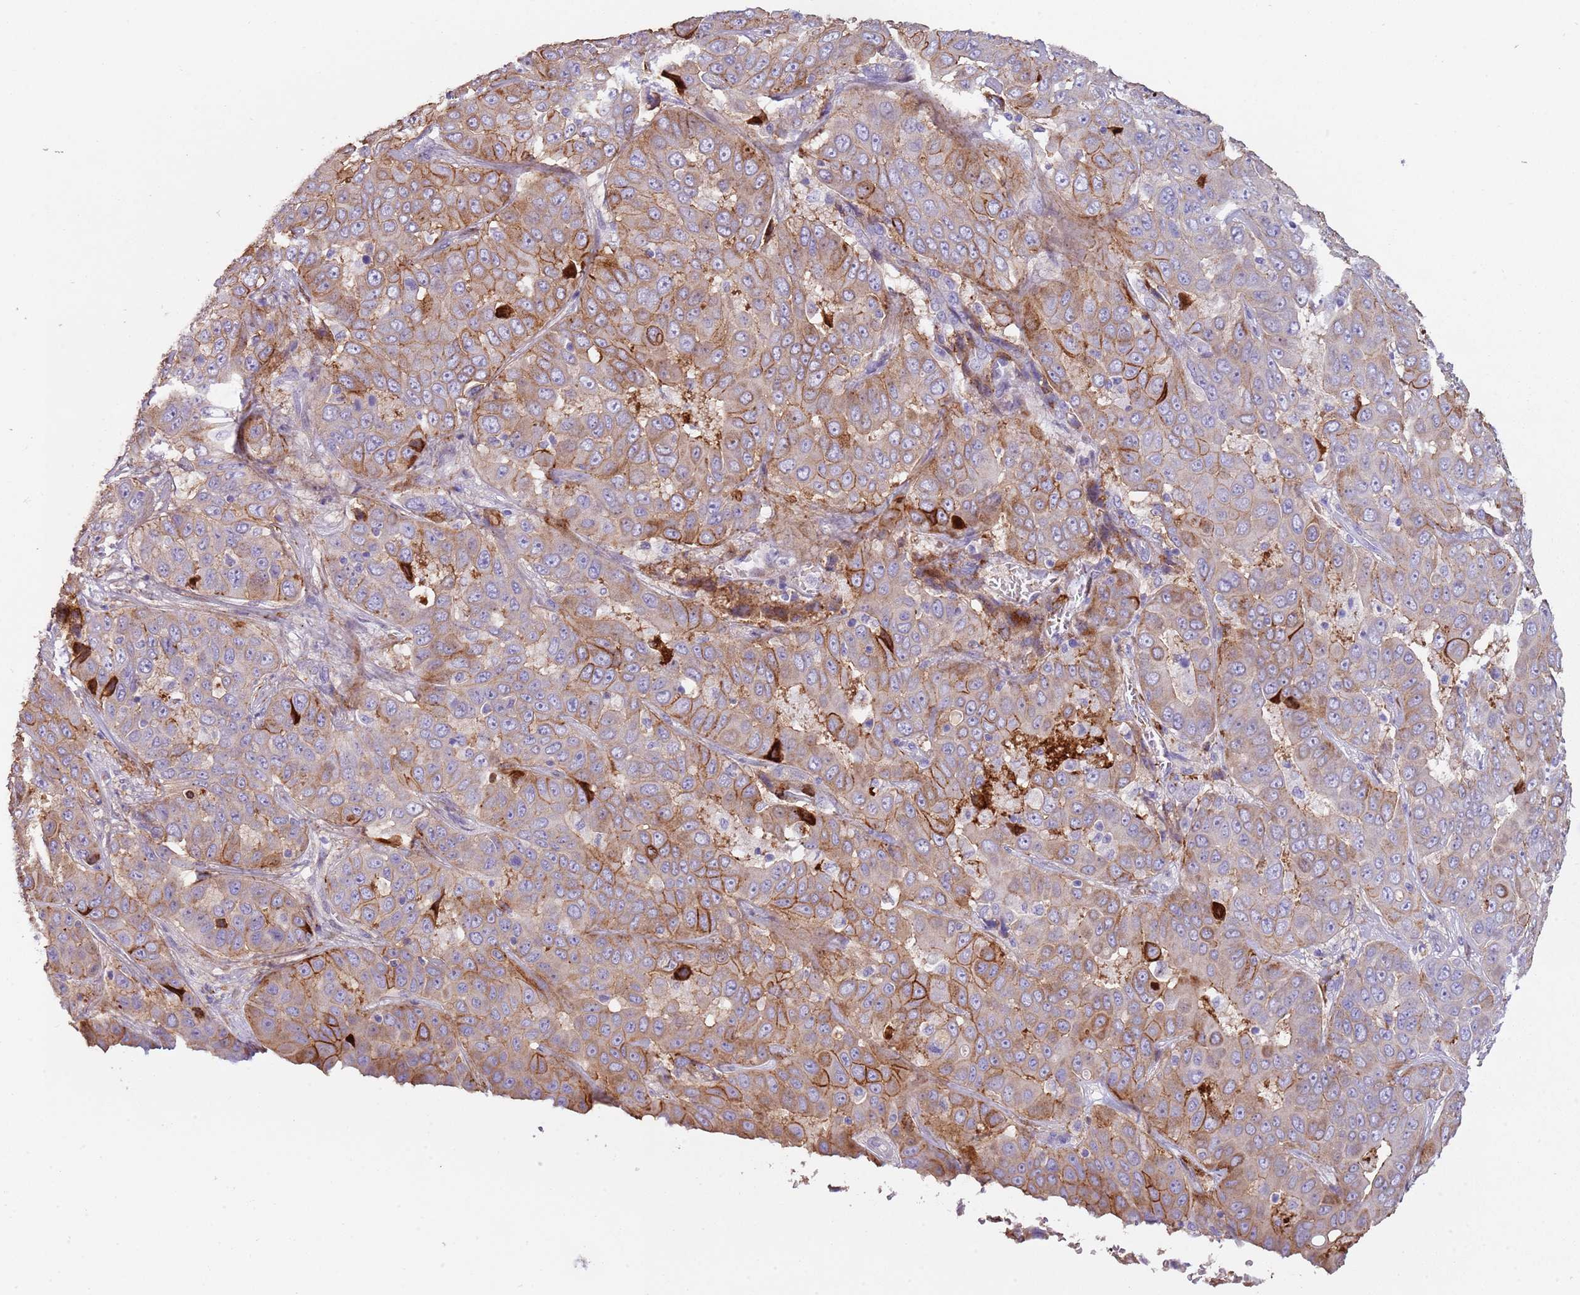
{"staining": {"intensity": "moderate", "quantity": "25%-75%", "location": "cytoplasmic/membranous"}, "tissue": "liver cancer", "cell_type": "Tumor cells", "image_type": "cancer", "snomed": [{"axis": "morphology", "description": "Cholangiocarcinoma"}, {"axis": "topography", "description": "Liver"}], "caption": "Brown immunohistochemical staining in human liver cancer shows moderate cytoplasmic/membranous positivity in about 25%-75% of tumor cells.", "gene": "NBPF3", "patient": {"sex": "female", "age": 52}}